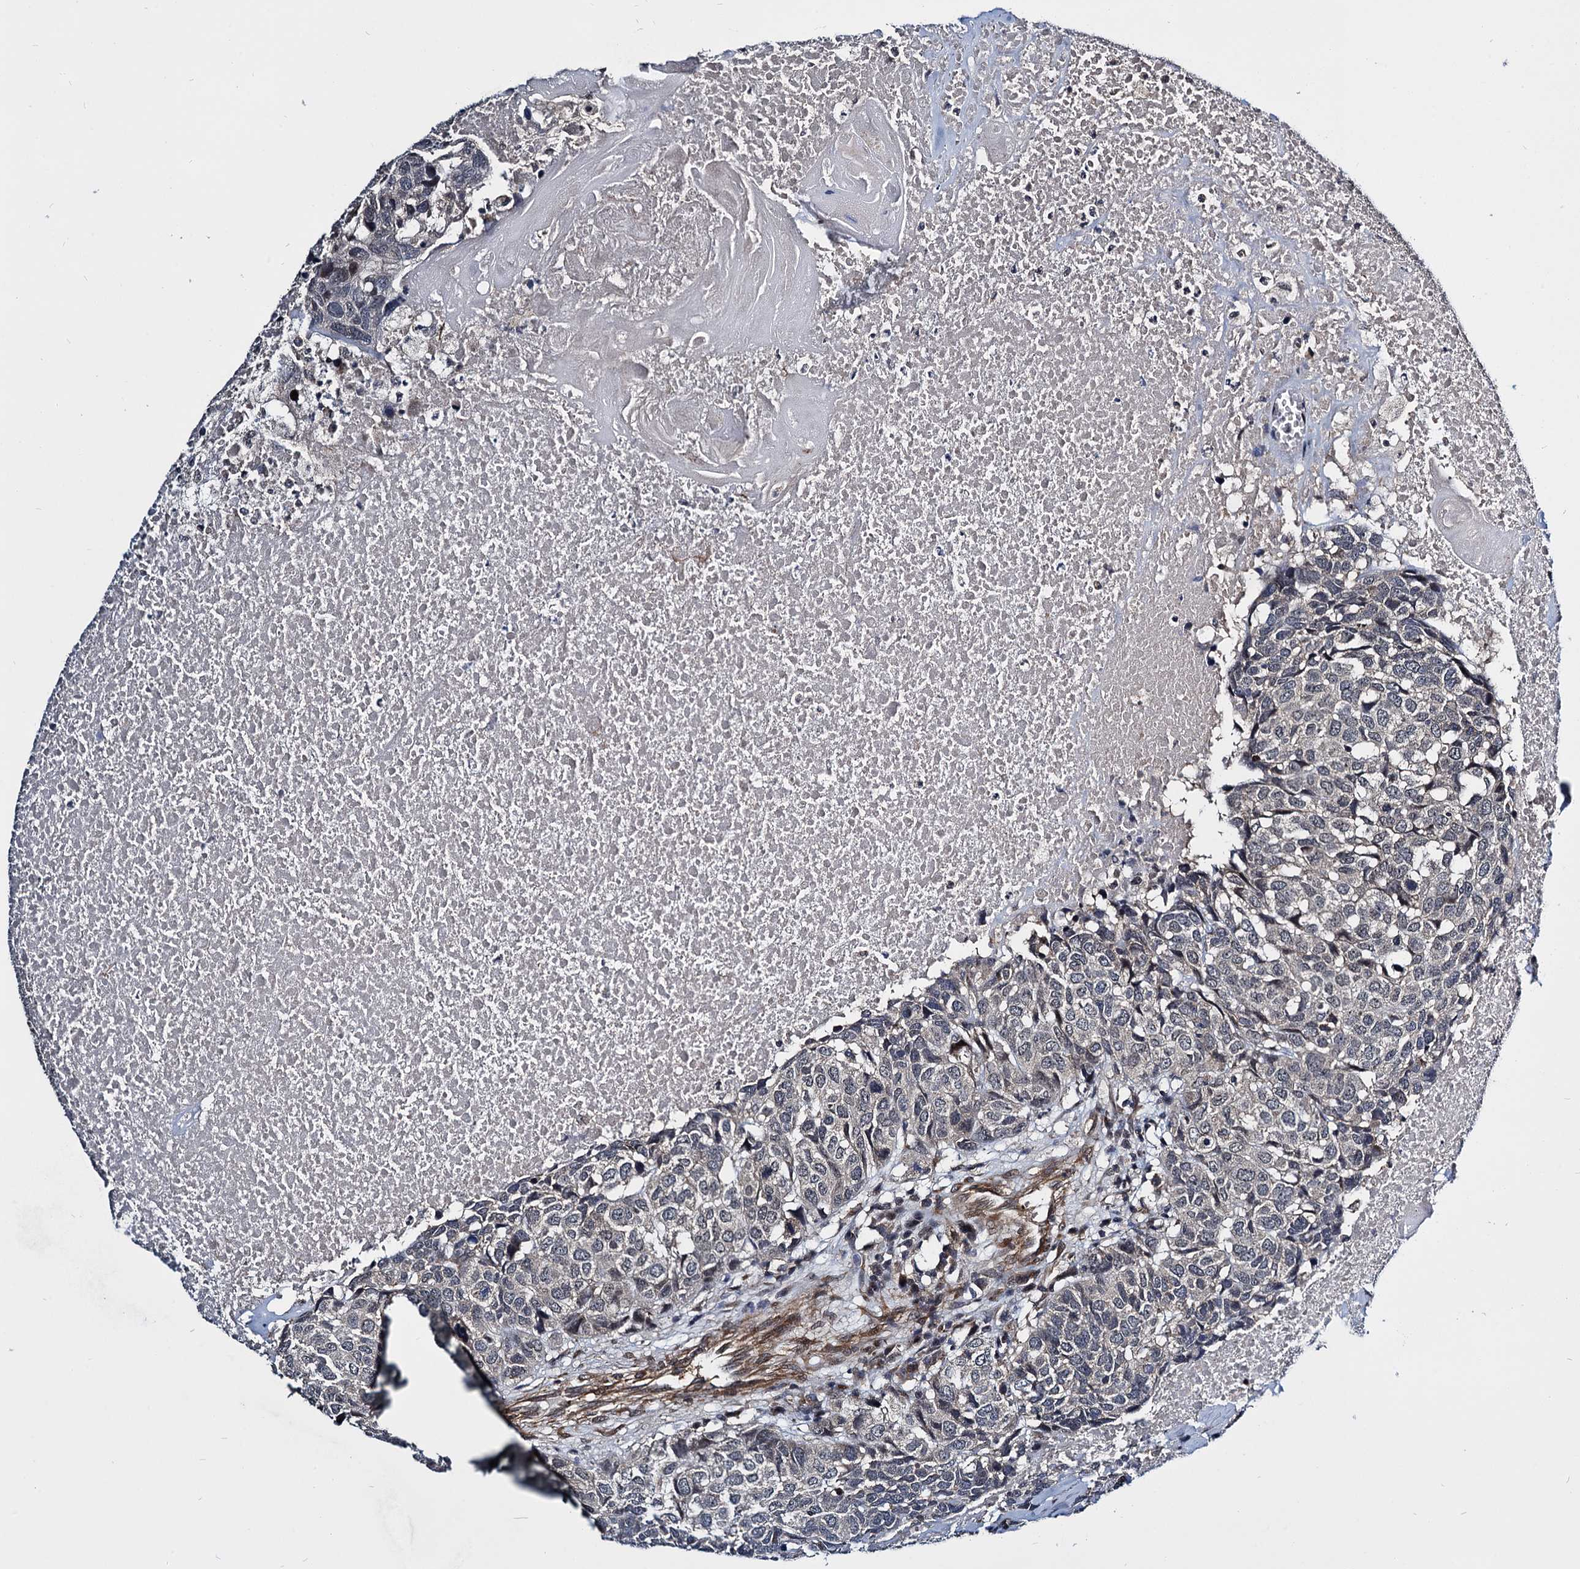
{"staining": {"intensity": "negative", "quantity": "none", "location": "none"}, "tissue": "head and neck cancer", "cell_type": "Tumor cells", "image_type": "cancer", "snomed": [{"axis": "morphology", "description": "Squamous cell carcinoma, NOS"}, {"axis": "topography", "description": "Head-Neck"}], "caption": "This is an IHC image of head and neck cancer. There is no positivity in tumor cells.", "gene": "ARHGAP42", "patient": {"sex": "male", "age": 66}}